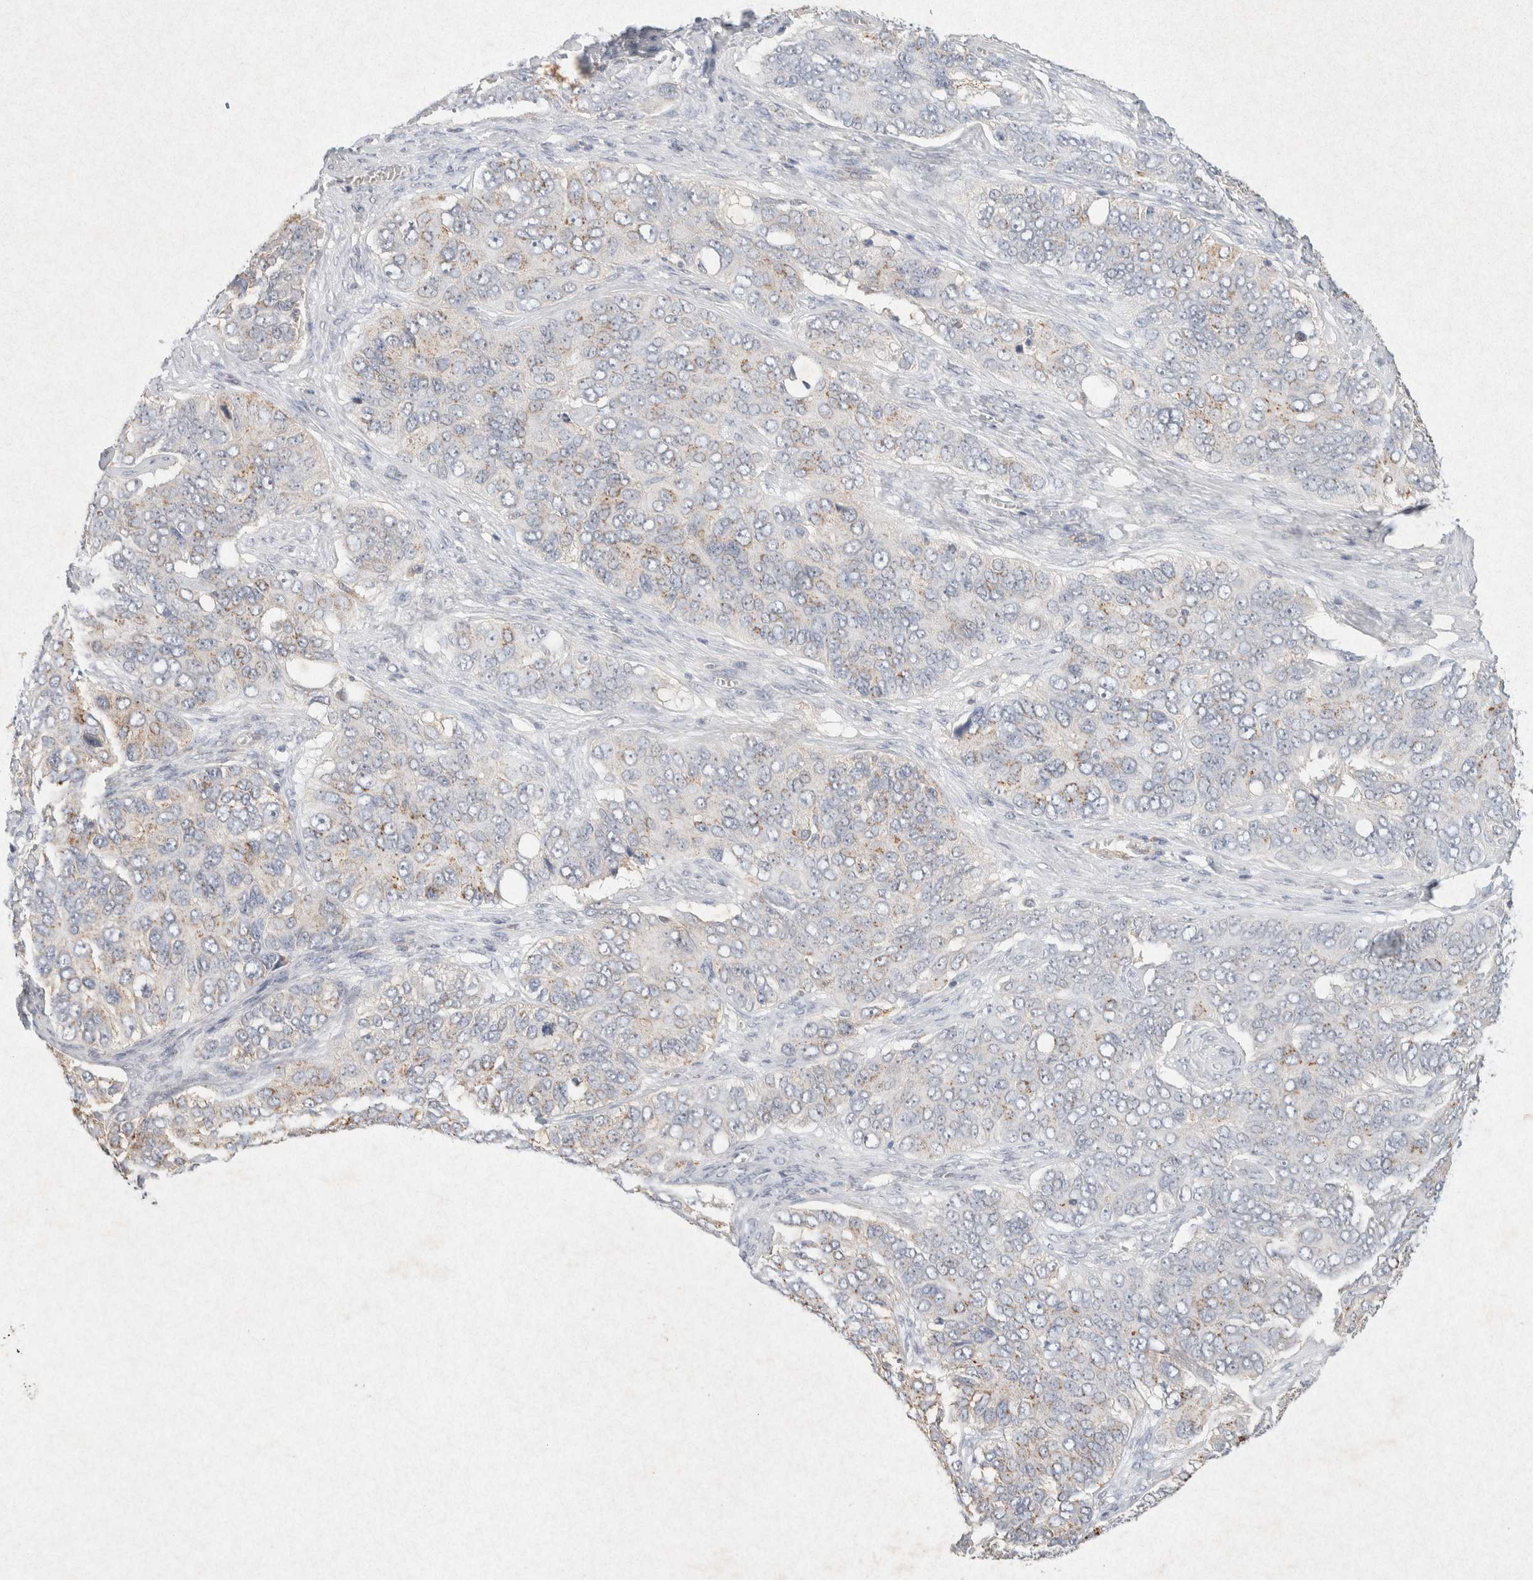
{"staining": {"intensity": "moderate", "quantity": "<25%", "location": "cytoplasmic/membranous"}, "tissue": "ovarian cancer", "cell_type": "Tumor cells", "image_type": "cancer", "snomed": [{"axis": "morphology", "description": "Carcinoma, endometroid"}, {"axis": "topography", "description": "Ovary"}], "caption": "Protein expression by immunohistochemistry shows moderate cytoplasmic/membranous expression in approximately <25% of tumor cells in ovarian endometroid carcinoma.", "gene": "GNAI1", "patient": {"sex": "female", "age": 51}}